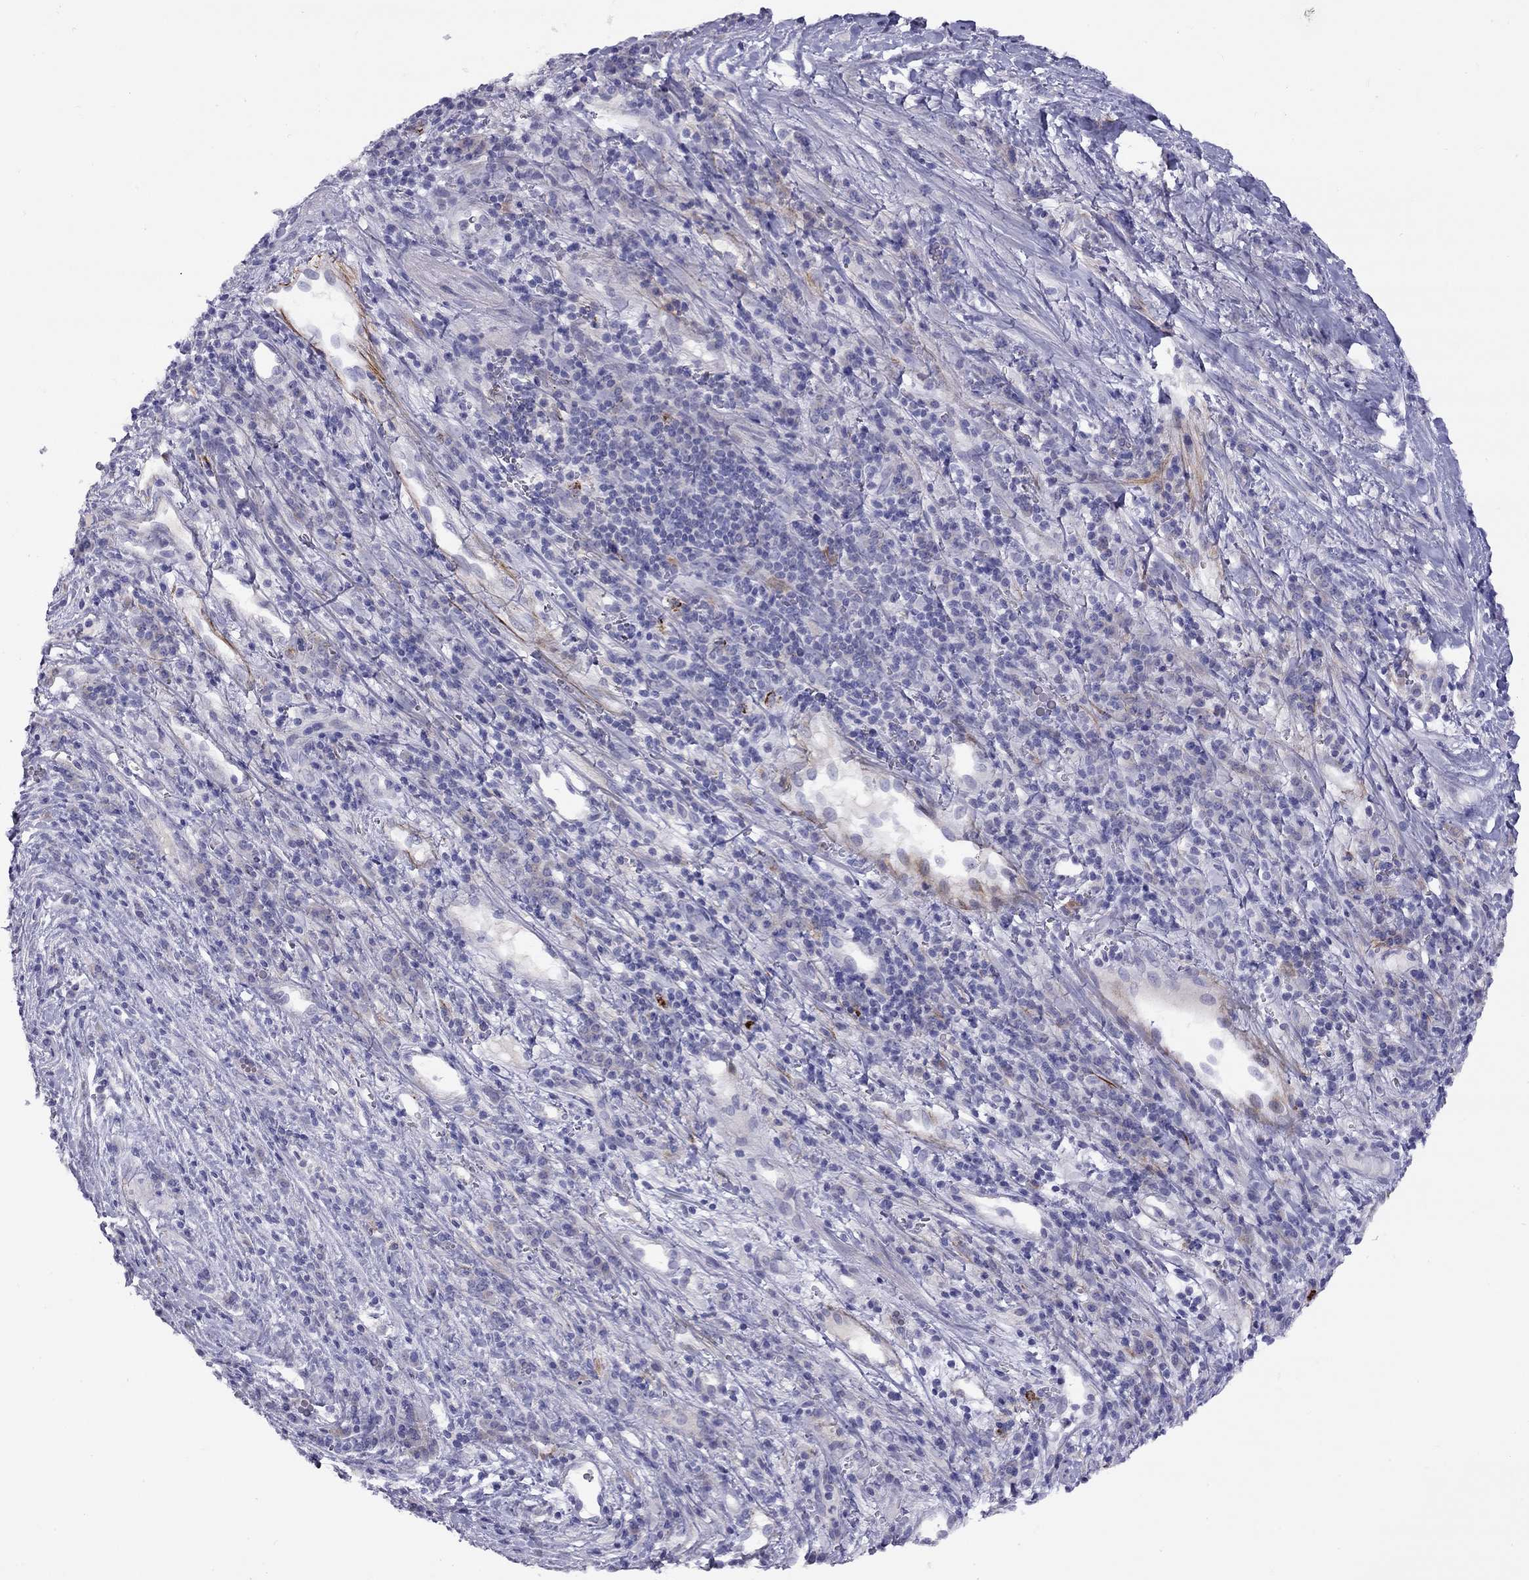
{"staining": {"intensity": "negative", "quantity": "none", "location": "none"}, "tissue": "liver cancer", "cell_type": "Tumor cells", "image_type": "cancer", "snomed": [{"axis": "morphology", "description": "Carcinoma, Hepatocellular, NOS"}, {"axis": "topography", "description": "Liver"}], "caption": "Liver cancer (hepatocellular carcinoma) stained for a protein using immunohistochemistry (IHC) reveals no staining tumor cells.", "gene": "CPNE4", "patient": {"sex": "female", "age": 60}}